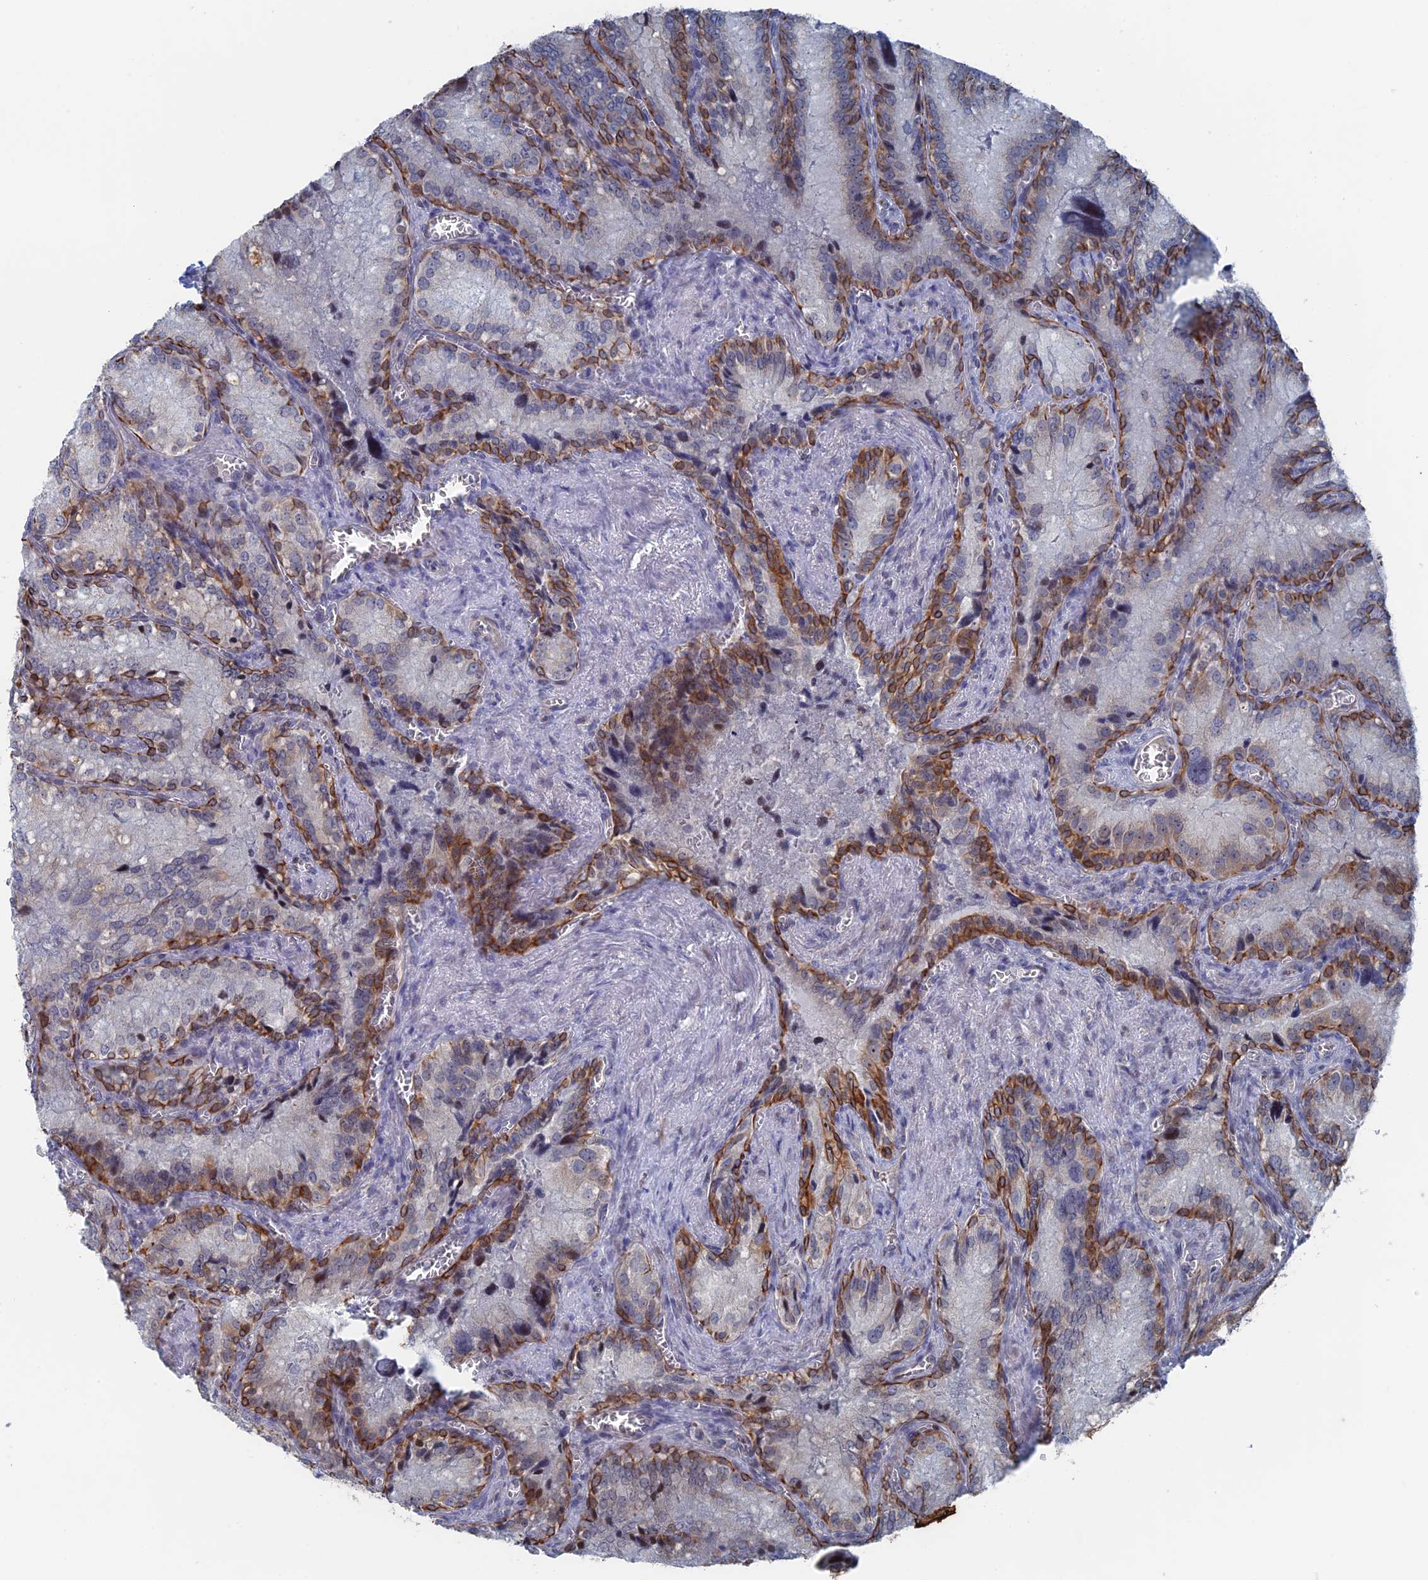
{"staining": {"intensity": "strong", "quantity": "25%-75%", "location": "cytoplasmic/membranous"}, "tissue": "seminal vesicle", "cell_type": "Glandular cells", "image_type": "normal", "snomed": [{"axis": "morphology", "description": "Normal tissue, NOS"}, {"axis": "topography", "description": "Seminal veicle"}], "caption": "Human seminal vesicle stained with a brown dye shows strong cytoplasmic/membranous positive positivity in about 25%-75% of glandular cells.", "gene": "IL7", "patient": {"sex": "male", "age": 62}}